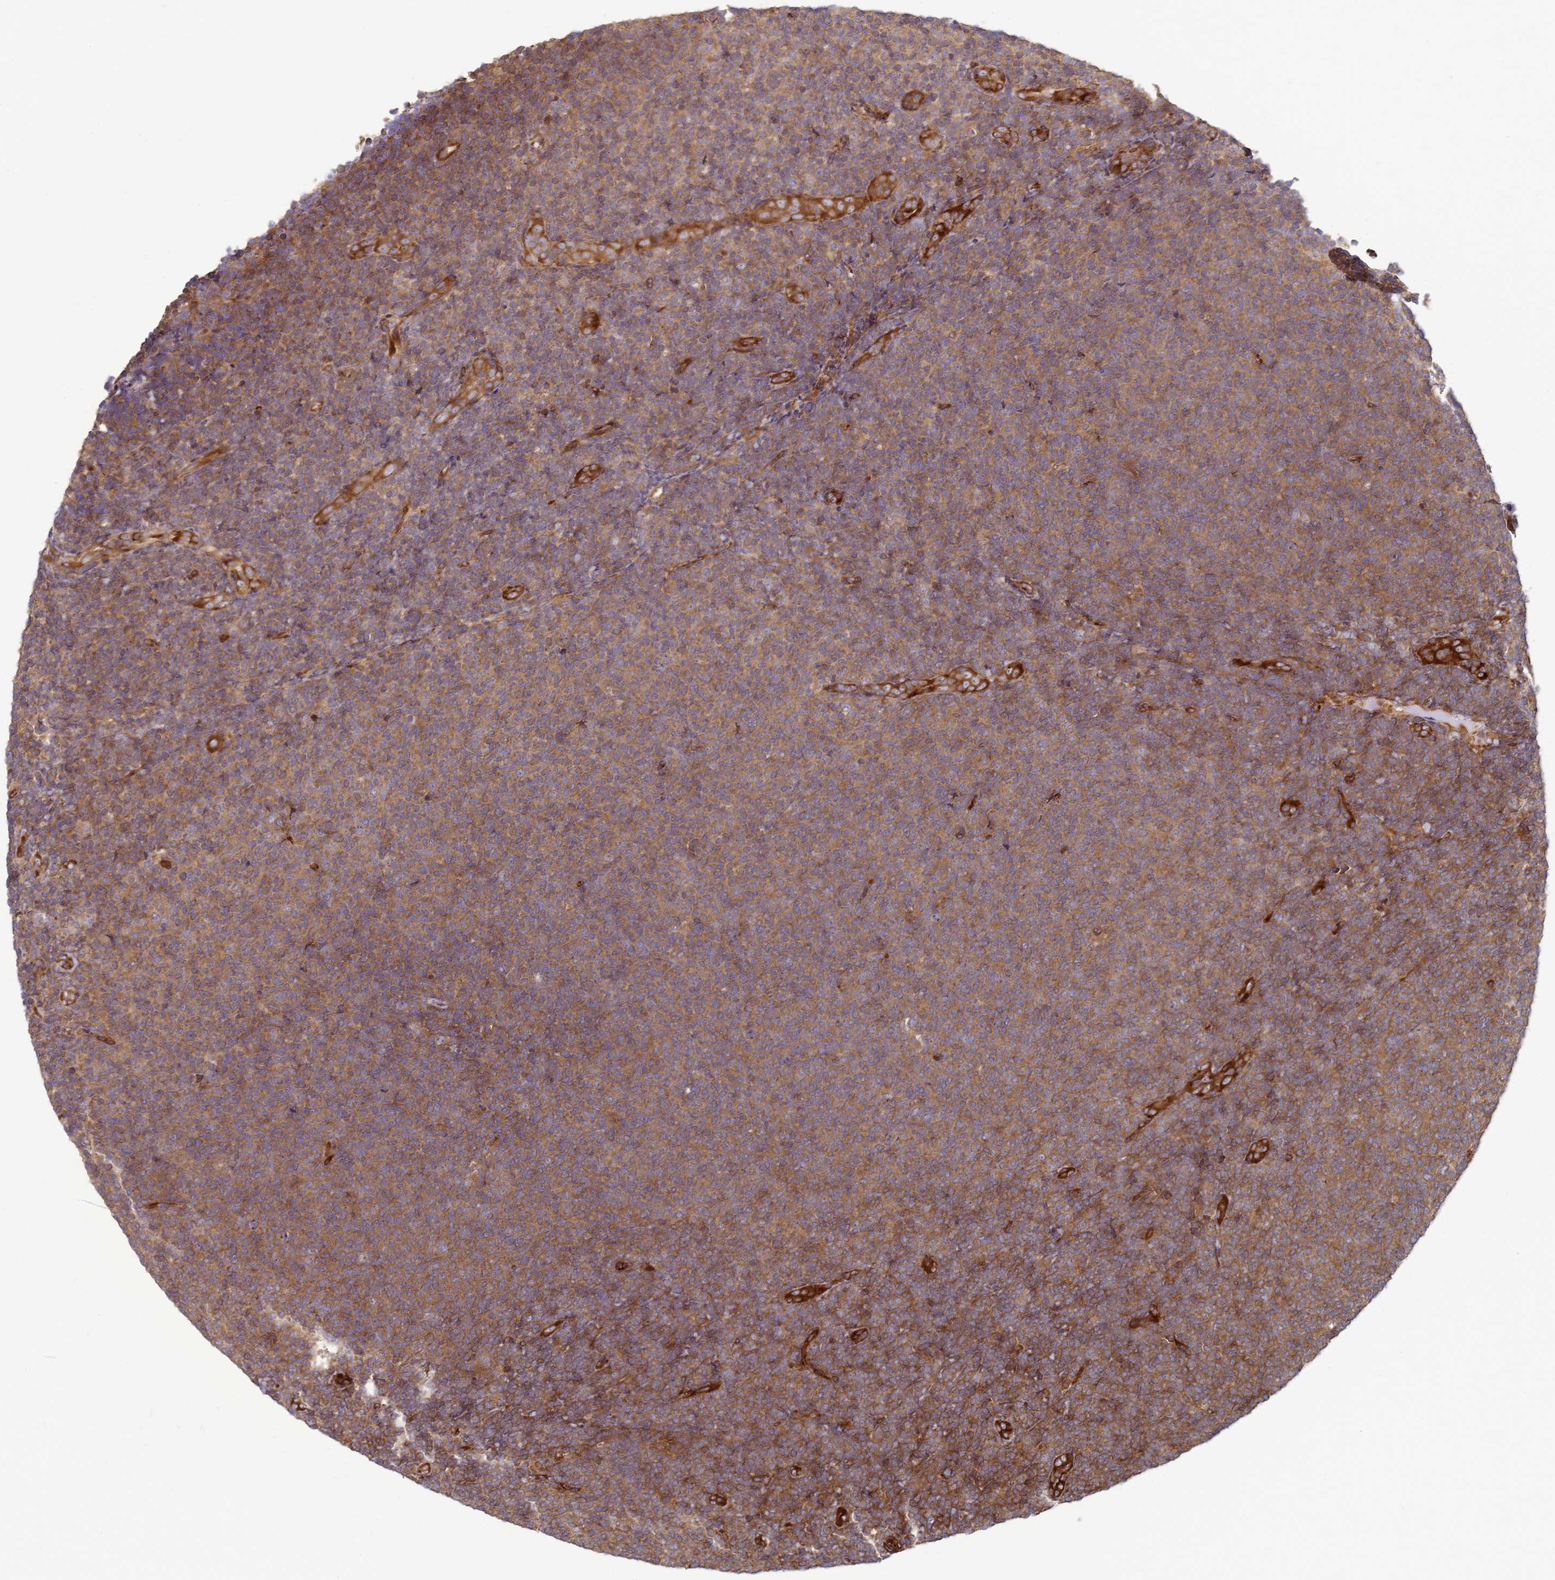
{"staining": {"intensity": "moderate", "quantity": ">75%", "location": "cytoplasmic/membranous"}, "tissue": "lymphoma", "cell_type": "Tumor cells", "image_type": "cancer", "snomed": [{"axis": "morphology", "description": "Malignant lymphoma, non-Hodgkin's type, Low grade"}, {"axis": "topography", "description": "Lymph node"}], "caption": "The immunohistochemical stain shows moderate cytoplasmic/membranous expression in tumor cells of lymphoma tissue. (DAB (3,3'-diaminobenzidine) IHC, brown staining for protein, blue staining for nuclei).", "gene": "CNOT1", "patient": {"sex": "male", "age": 66}}